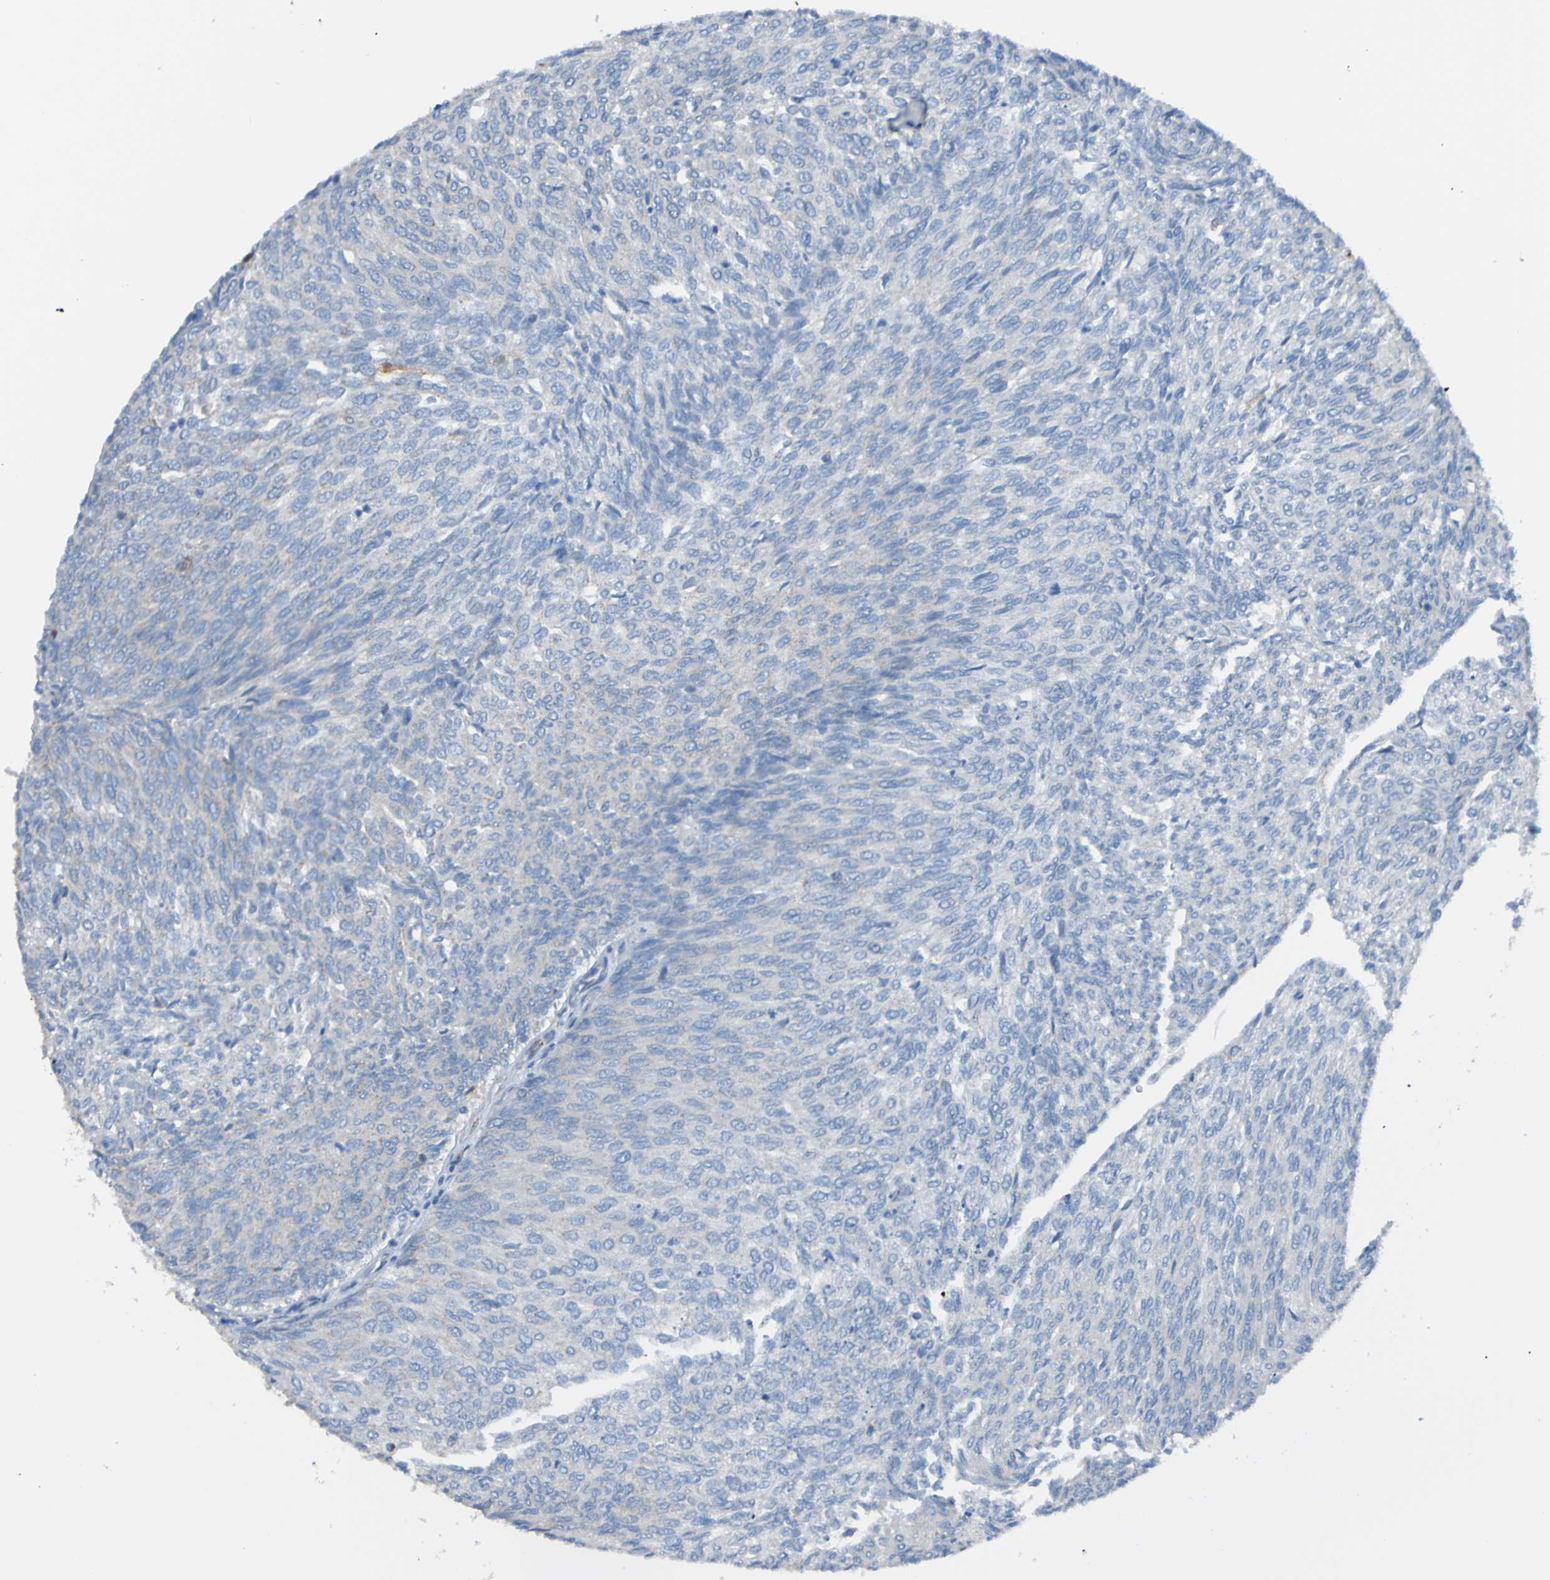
{"staining": {"intensity": "negative", "quantity": "none", "location": "none"}, "tissue": "urothelial cancer", "cell_type": "Tumor cells", "image_type": "cancer", "snomed": [{"axis": "morphology", "description": "Urothelial carcinoma, Low grade"}, {"axis": "topography", "description": "Urinary bladder"}], "caption": "Urothelial cancer was stained to show a protein in brown. There is no significant staining in tumor cells. (Stains: DAB IHC with hematoxylin counter stain, Microscopy: brightfield microscopy at high magnification).", "gene": "MINAR1", "patient": {"sex": "female", "age": 79}}